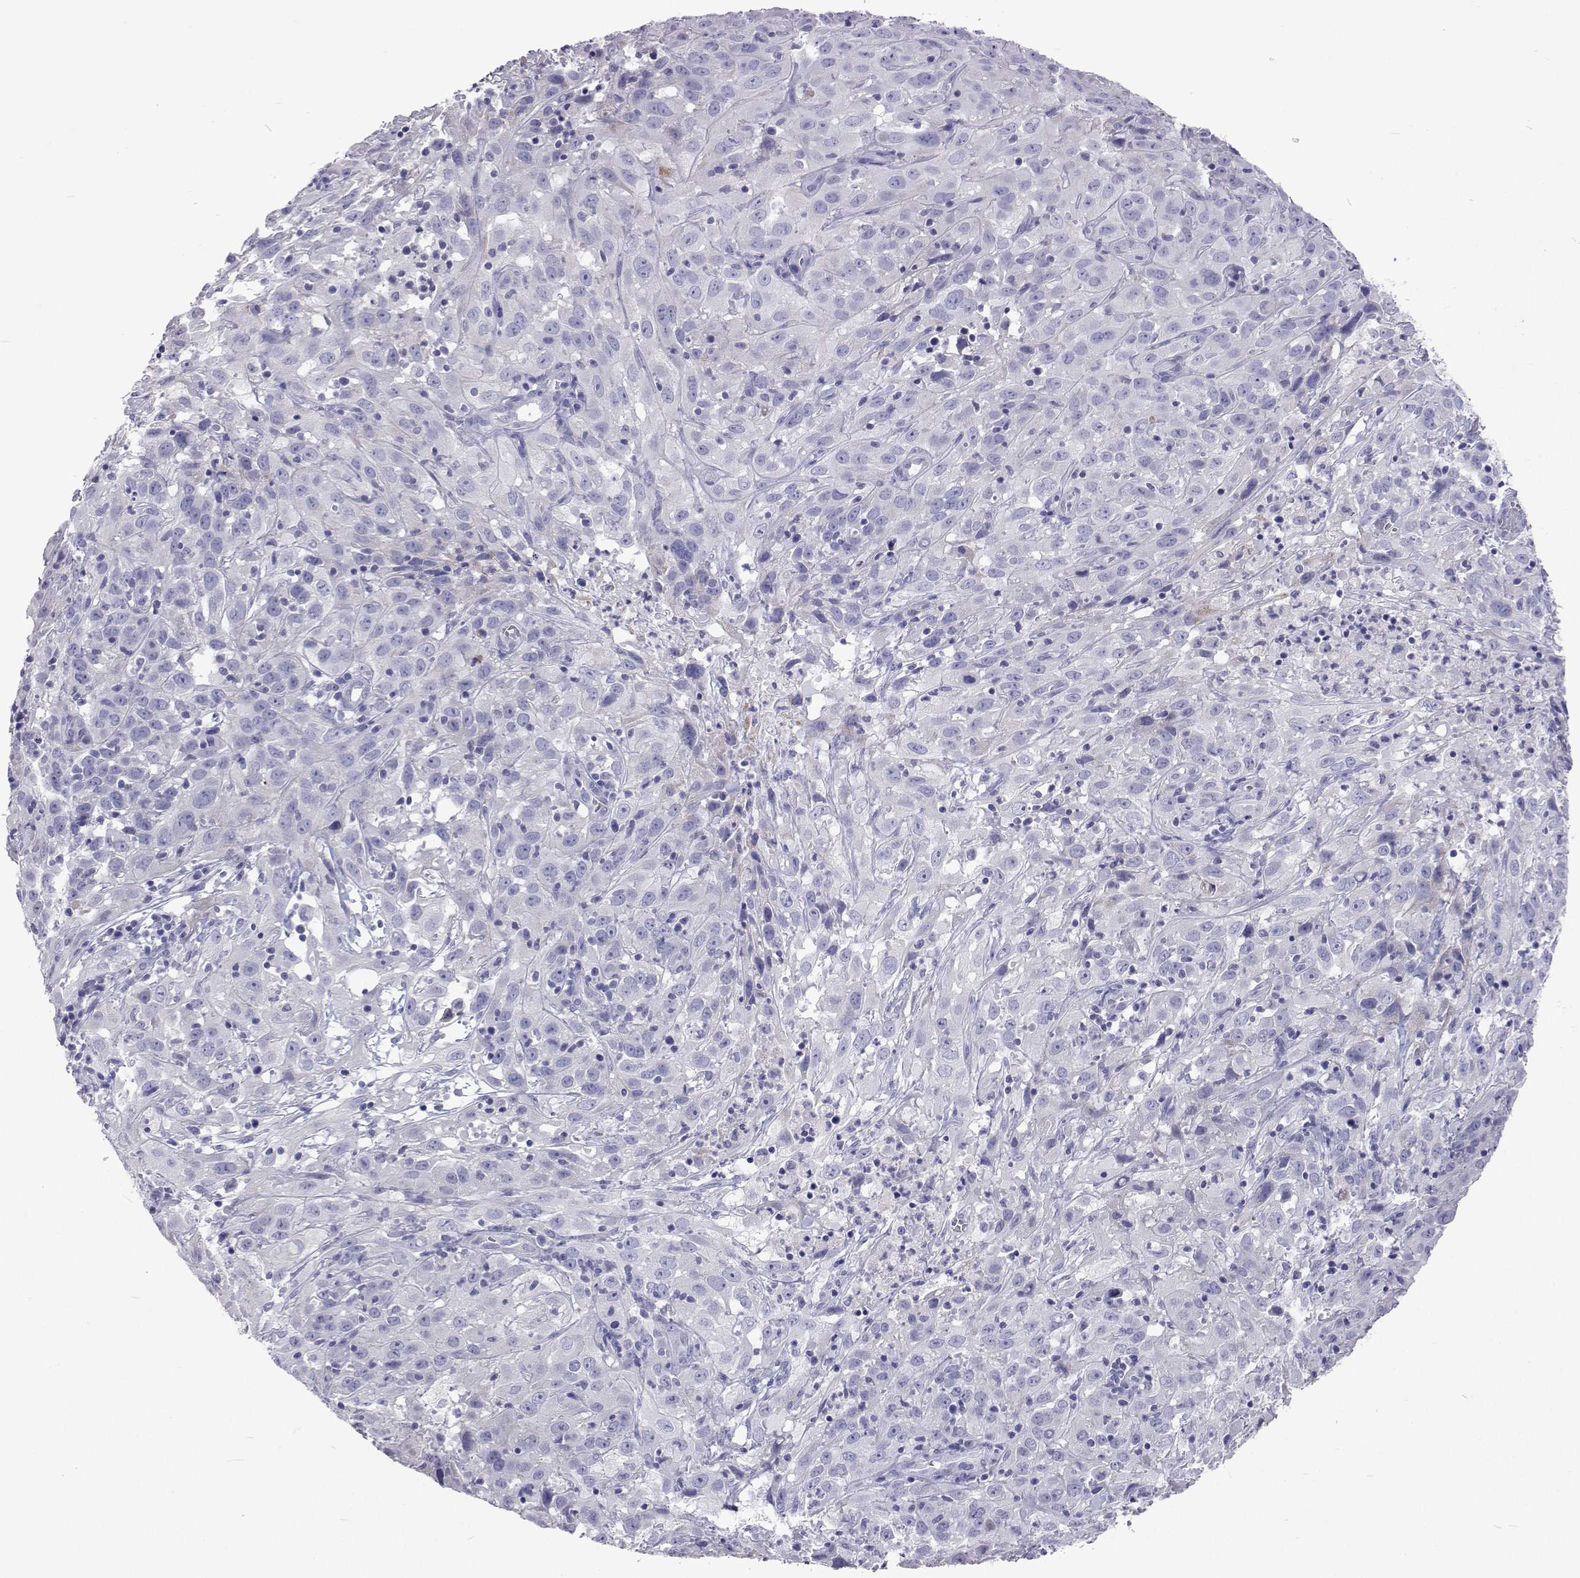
{"staining": {"intensity": "negative", "quantity": "none", "location": "none"}, "tissue": "cervical cancer", "cell_type": "Tumor cells", "image_type": "cancer", "snomed": [{"axis": "morphology", "description": "Squamous cell carcinoma, NOS"}, {"axis": "topography", "description": "Cervix"}], "caption": "There is no significant staining in tumor cells of cervical cancer. (DAB immunohistochemistry, high magnification).", "gene": "UMODL1", "patient": {"sex": "female", "age": 32}}